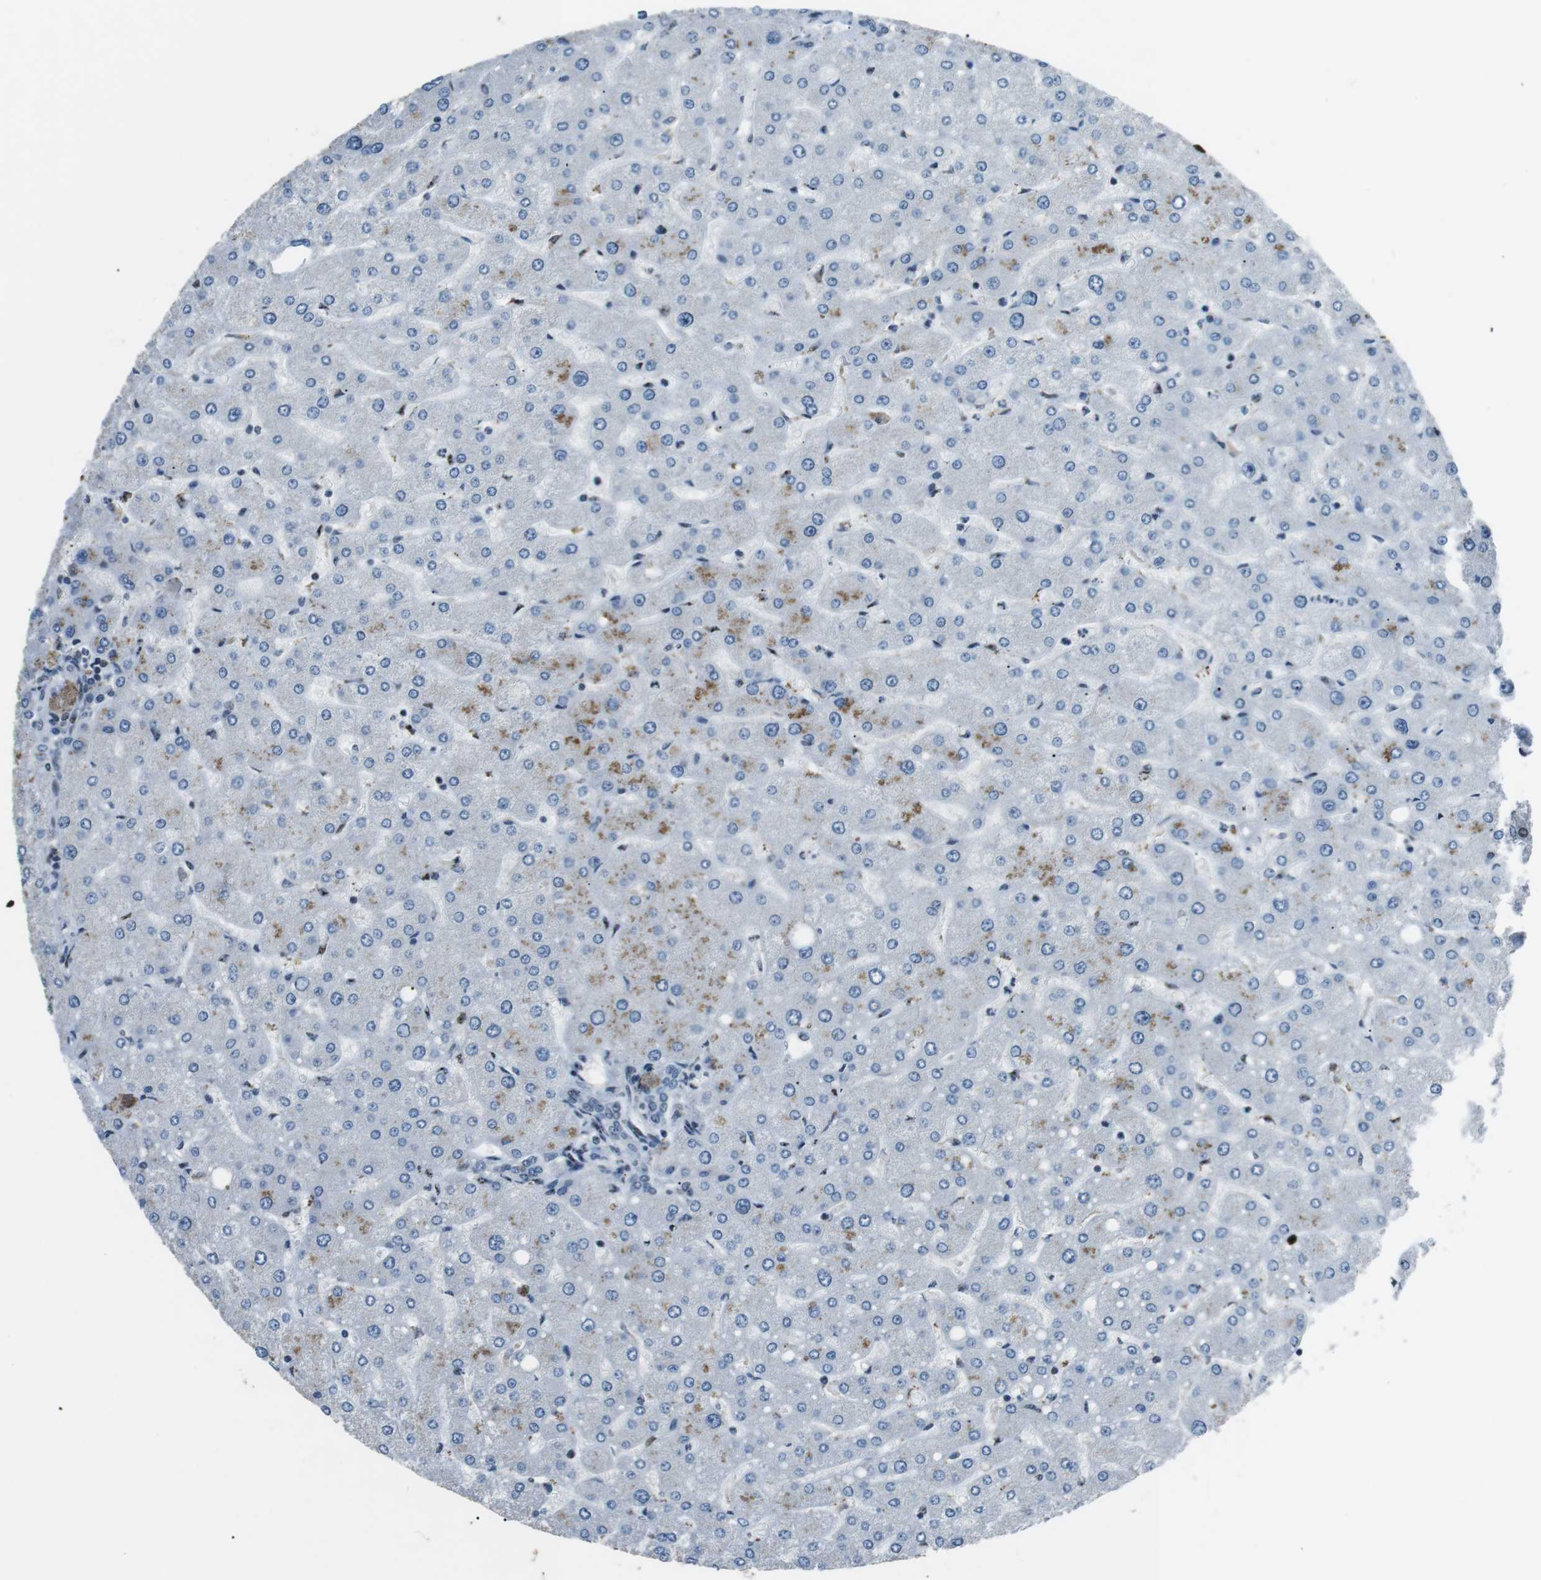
{"staining": {"intensity": "negative", "quantity": "none", "location": "none"}, "tissue": "liver", "cell_type": "Cholangiocytes", "image_type": "normal", "snomed": [{"axis": "morphology", "description": "Normal tissue, NOS"}, {"axis": "topography", "description": "Liver"}], "caption": "Histopathology image shows no protein positivity in cholangiocytes of benign liver. The staining is performed using DAB (3,3'-diaminobenzidine) brown chromogen with nuclei counter-stained in using hematoxylin.", "gene": "PML", "patient": {"sex": "male", "age": 55}}